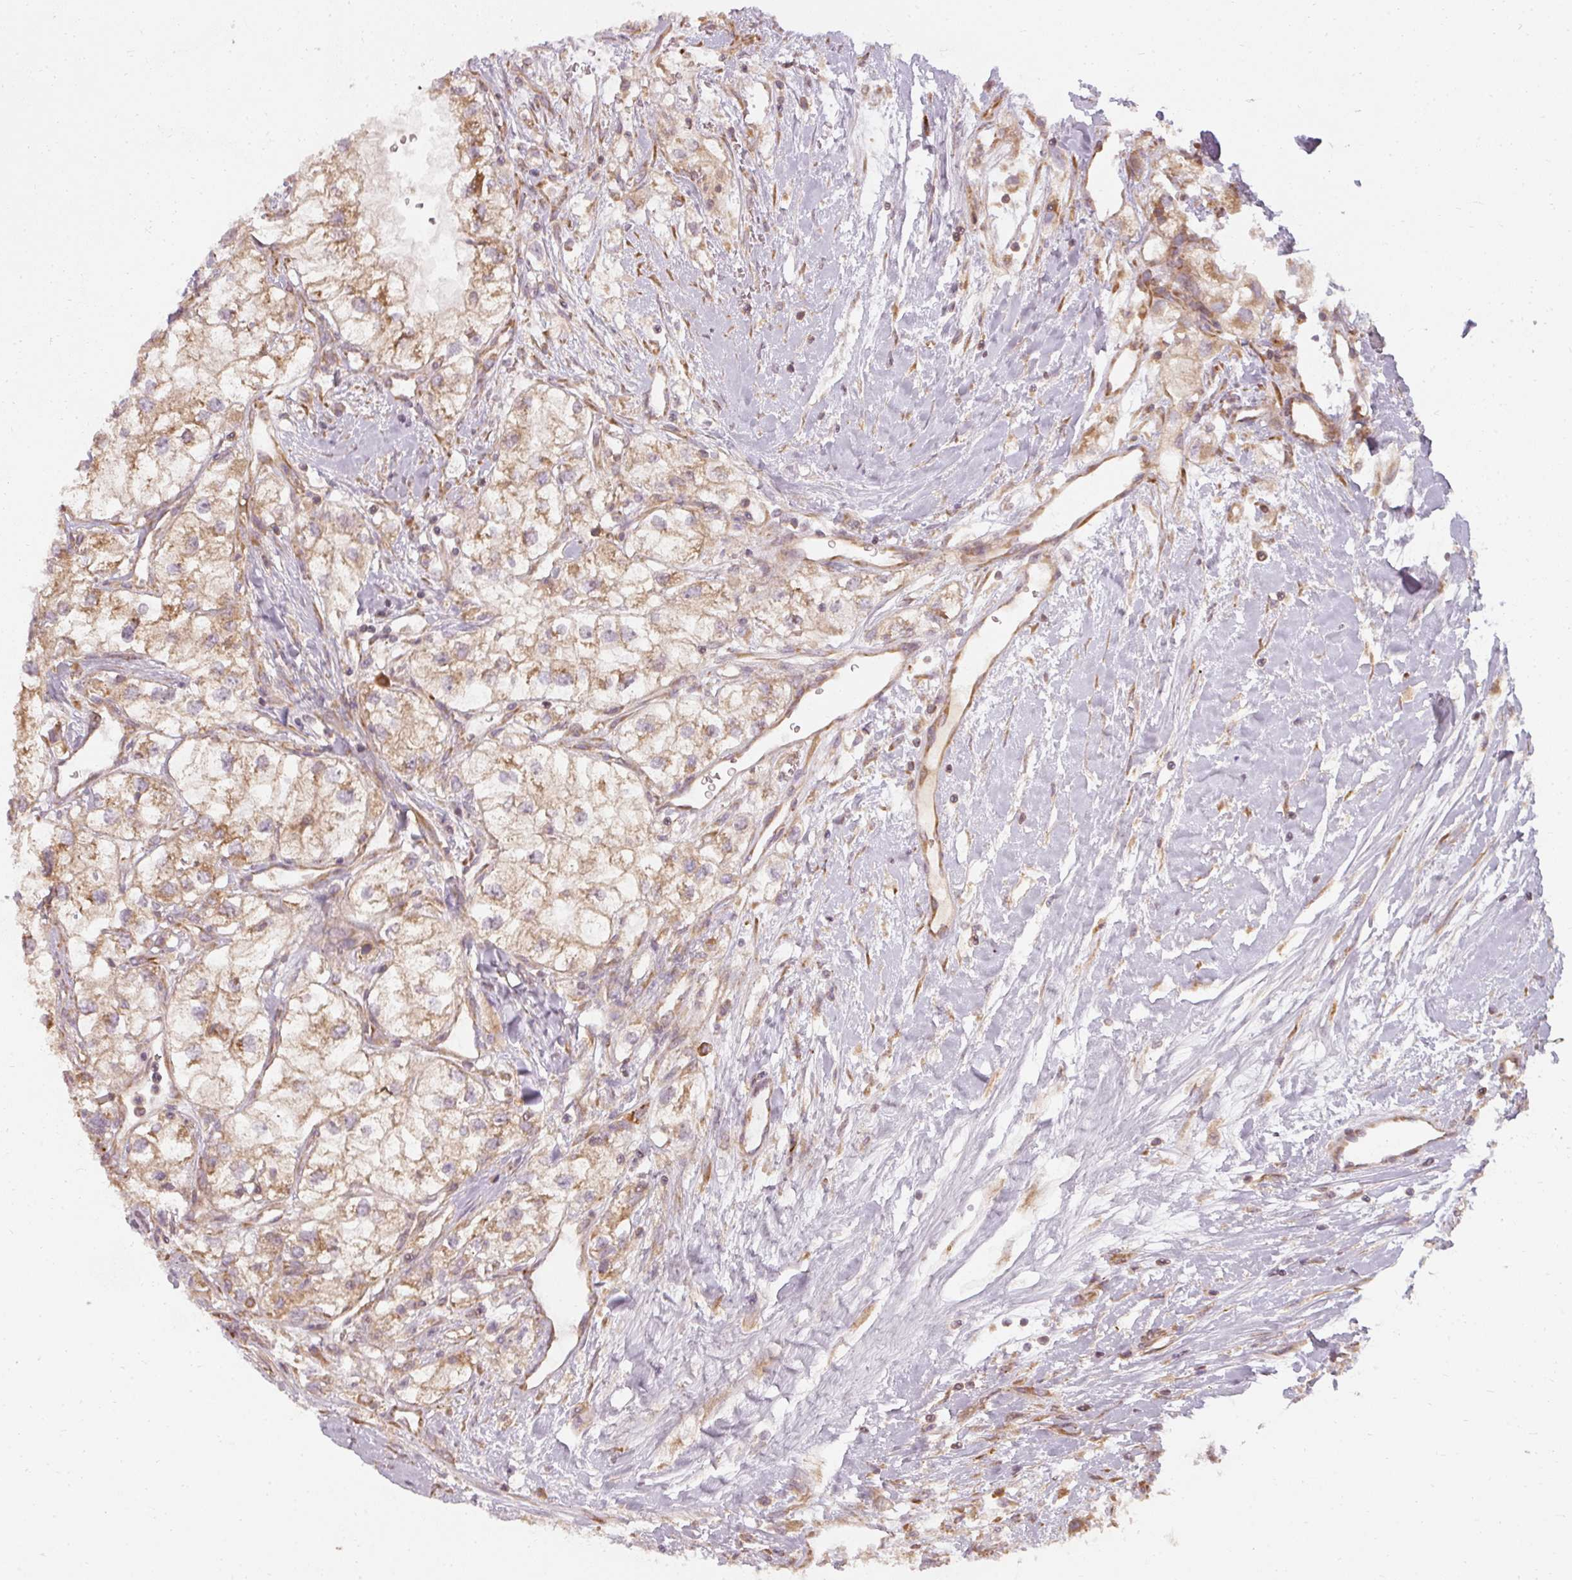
{"staining": {"intensity": "moderate", "quantity": ">75%", "location": "cytoplasmic/membranous"}, "tissue": "renal cancer", "cell_type": "Tumor cells", "image_type": "cancer", "snomed": [{"axis": "morphology", "description": "Adenocarcinoma, NOS"}, {"axis": "topography", "description": "Kidney"}], "caption": "A brown stain highlights moderate cytoplasmic/membranous positivity of a protein in human renal adenocarcinoma tumor cells.", "gene": "RPL24", "patient": {"sex": "male", "age": 59}}